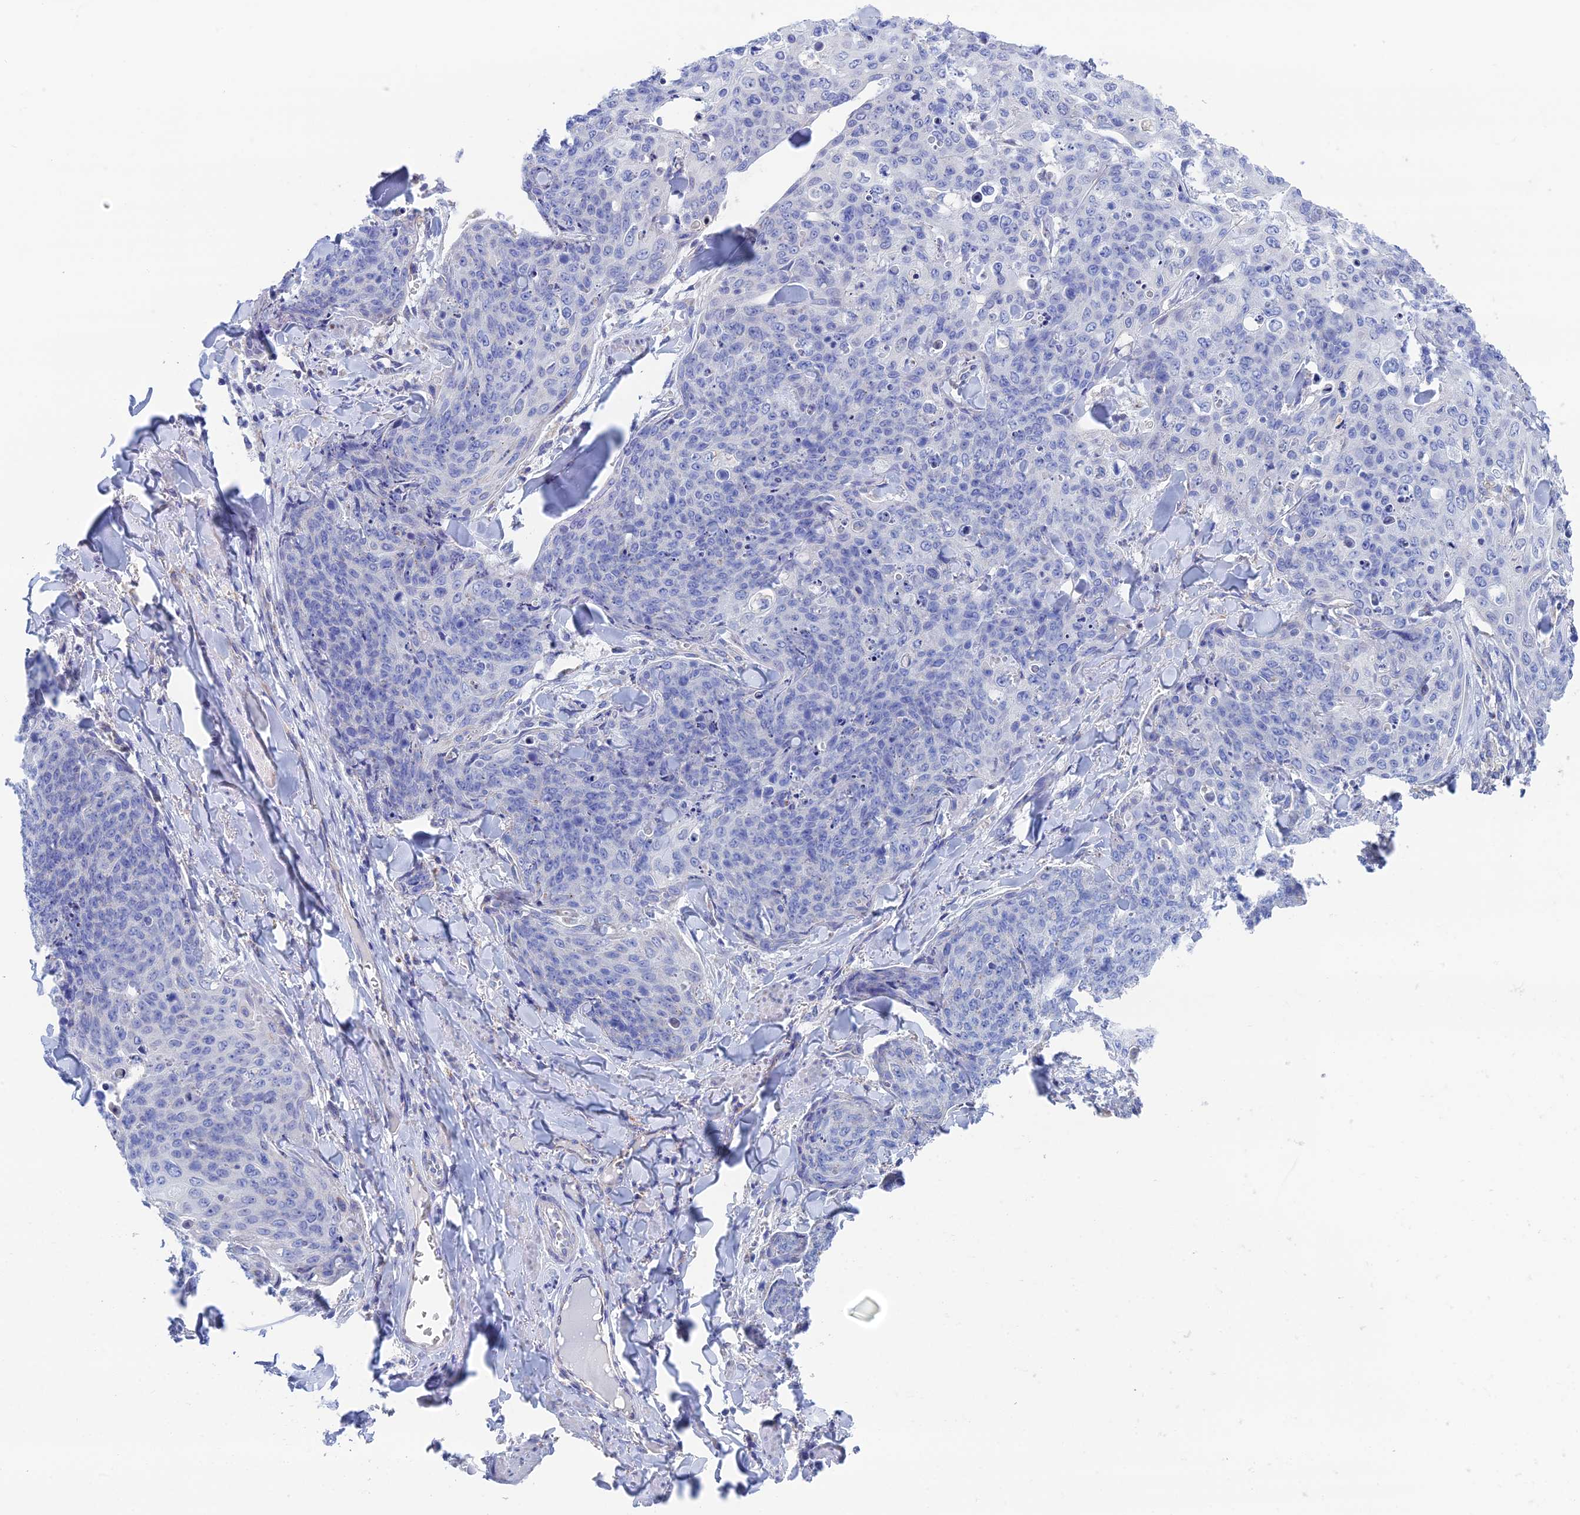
{"staining": {"intensity": "negative", "quantity": "none", "location": "none"}, "tissue": "skin cancer", "cell_type": "Tumor cells", "image_type": "cancer", "snomed": [{"axis": "morphology", "description": "Squamous cell carcinoma, NOS"}, {"axis": "topography", "description": "Skin"}, {"axis": "topography", "description": "Vulva"}], "caption": "IHC micrograph of neoplastic tissue: human skin cancer (squamous cell carcinoma) stained with DAB exhibits no significant protein positivity in tumor cells. (Brightfield microscopy of DAB immunohistochemistry at high magnification).", "gene": "CFAP210", "patient": {"sex": "female", "age": 85}}